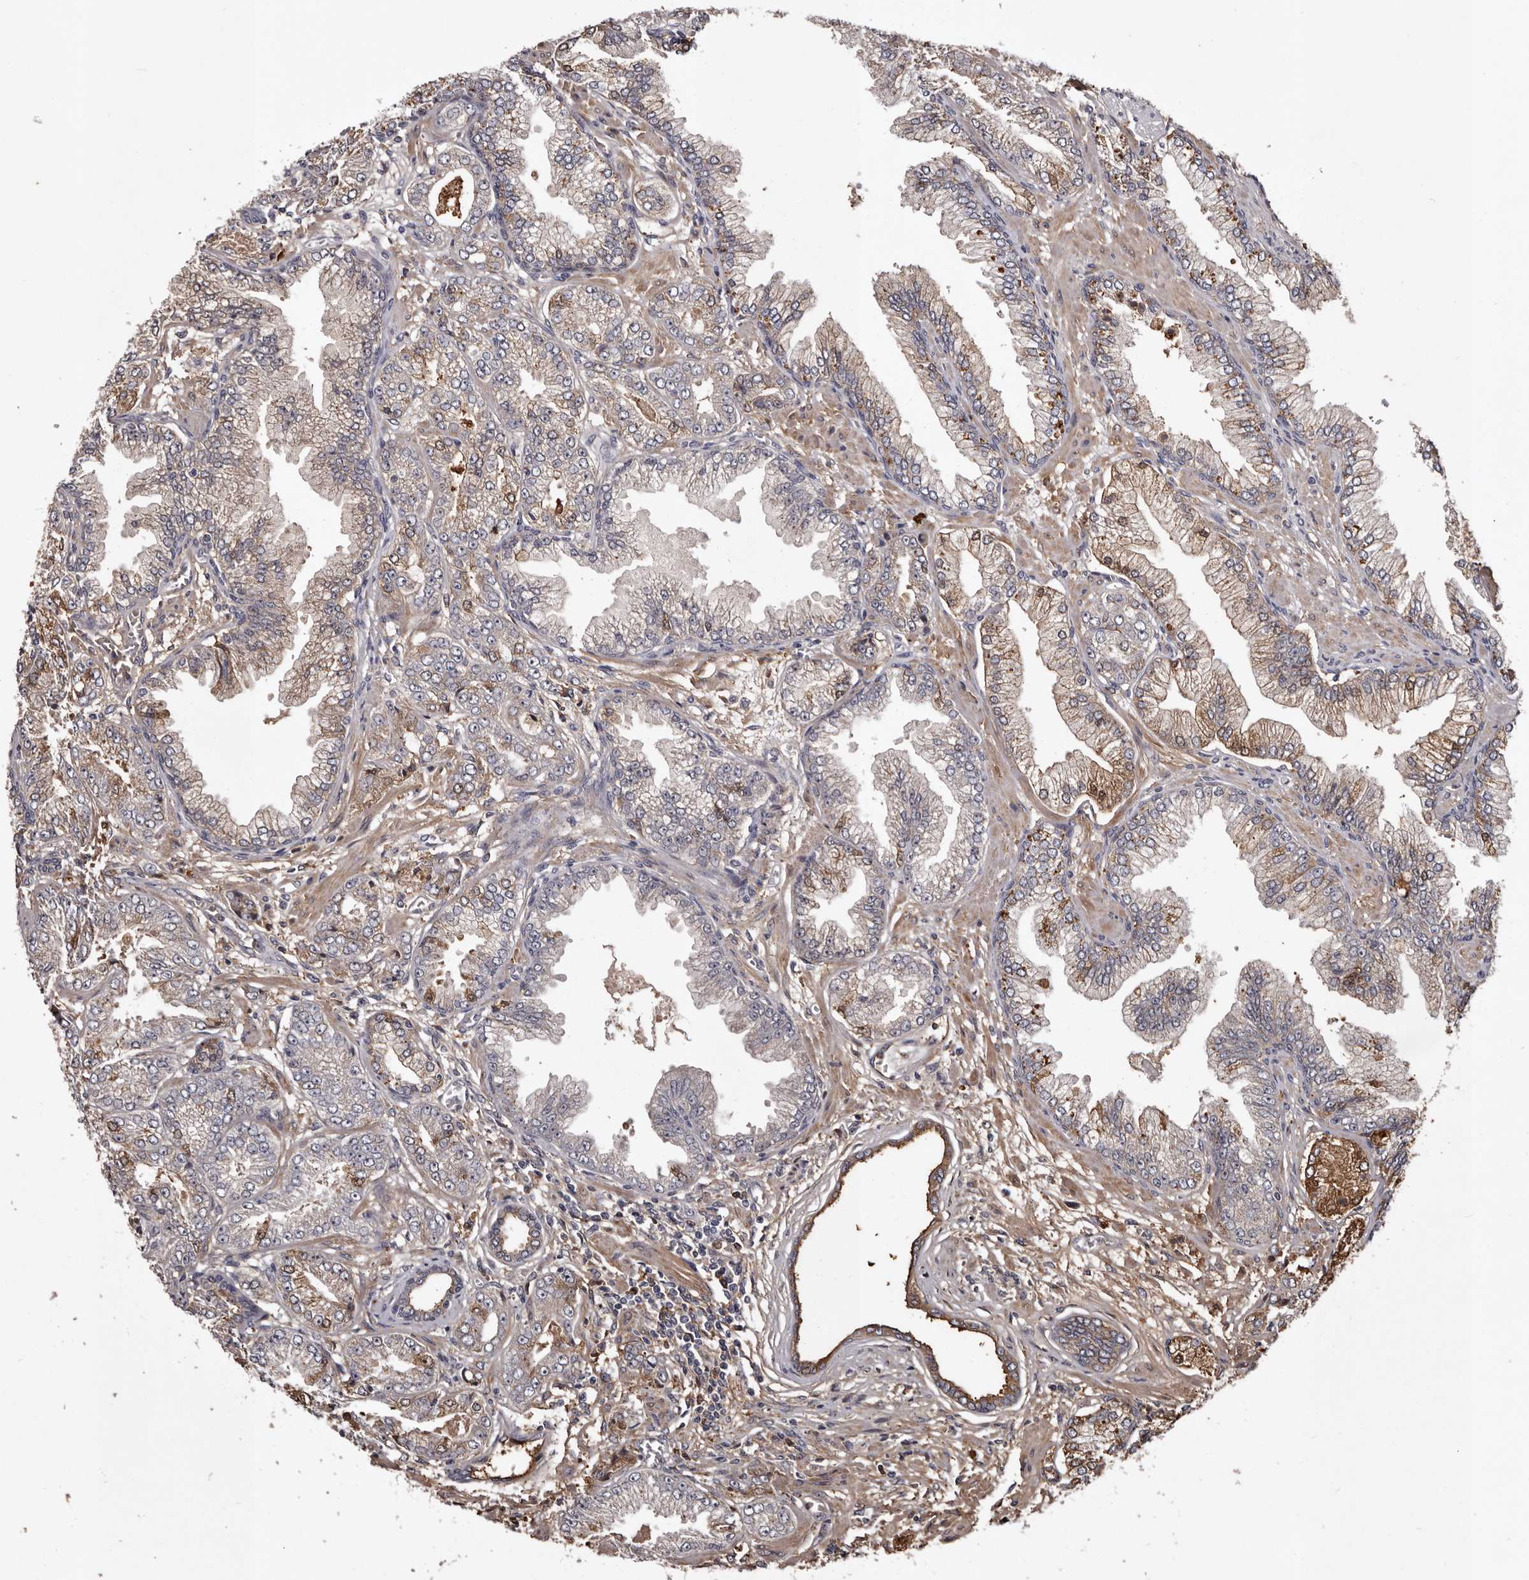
{"staining": {"intensity": "moderate", "quantity": "25%-75%", "location": "cytoplasmic/membranous"}, "tissue": "prostate cancer", "cell_type": "Tumor cells", "image_type": "cancer", "snomed": [{"axis": "morphology", "description": "Adenocarcinoma, High grade"}, {"axis": "topography", "description": "Prostate"}], "caption": "Prostate cancer (high-grade adenocarcinoma) tissue shows moderate cytoplasmic/membranous staining in approximately 25%-75% of tumor cells", "gene": "CYP1B1", "patient": {"sex": "male", "age": 71}}